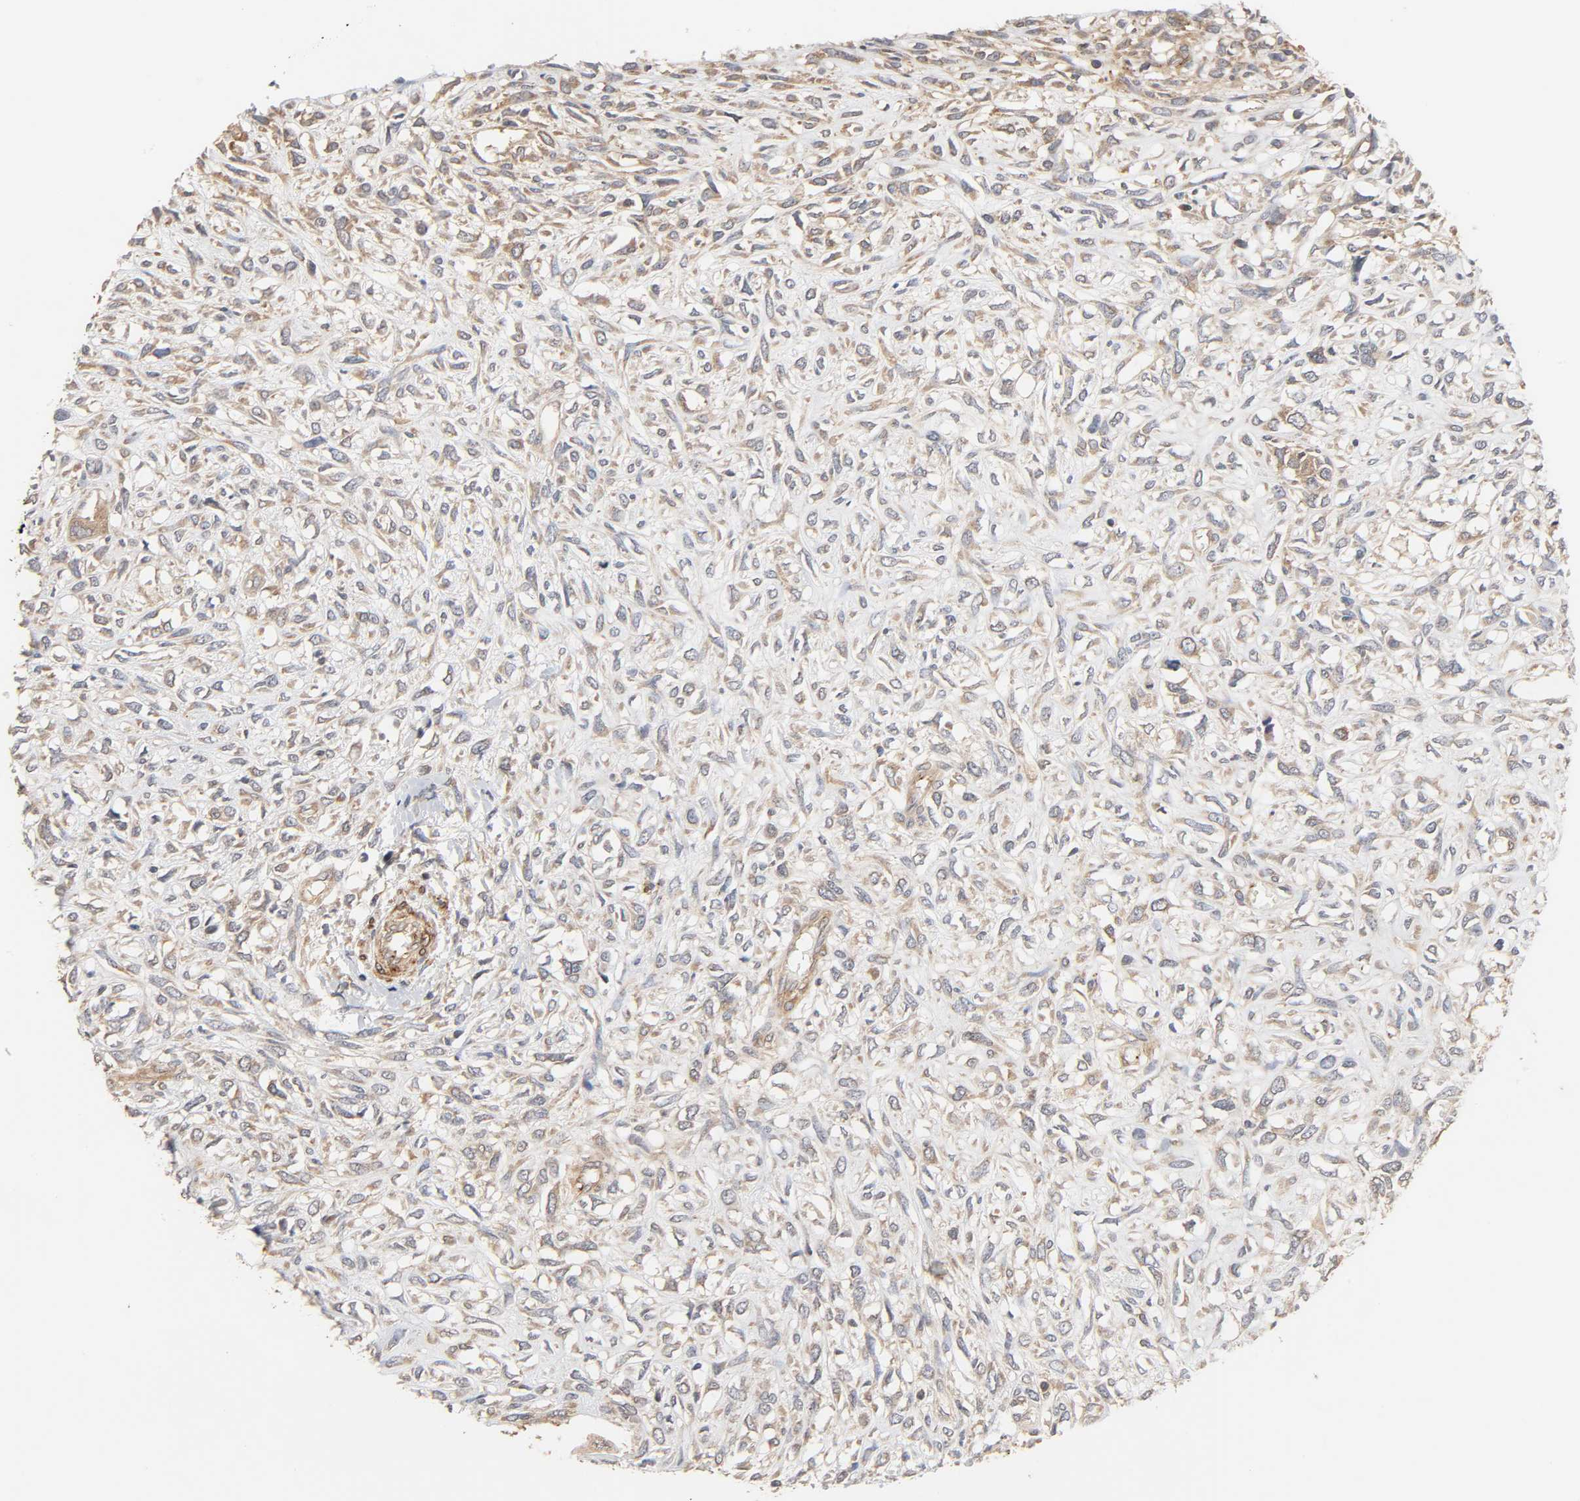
{"staining": {"intensity": "moderate", "quantity": ">75%", "location": "cytoplasmic/membranous"}, "tissue": "head and neck cancer", "cell_type": "Tumor cells", "image_type": "cancer", "snomed": [{"axis": "morphology", "description": "Necrosis, NOS"}, {"axis": "morphology", "description": "Neoplasm, malignant, NOS"}, {"axis": "topography", "description": "Salivary gland"}, {"axis": "topography", "description": "Head-Neck"}], "caption": "This is a photomicrograph of IHC staining of head and neck cancer (neoplasm (malignant)), which shows moderate staining in the cytoplasmic/membranous of tumor cells.", "gene": "NEMF", "patient": {"sex": "male", "age": 43}}